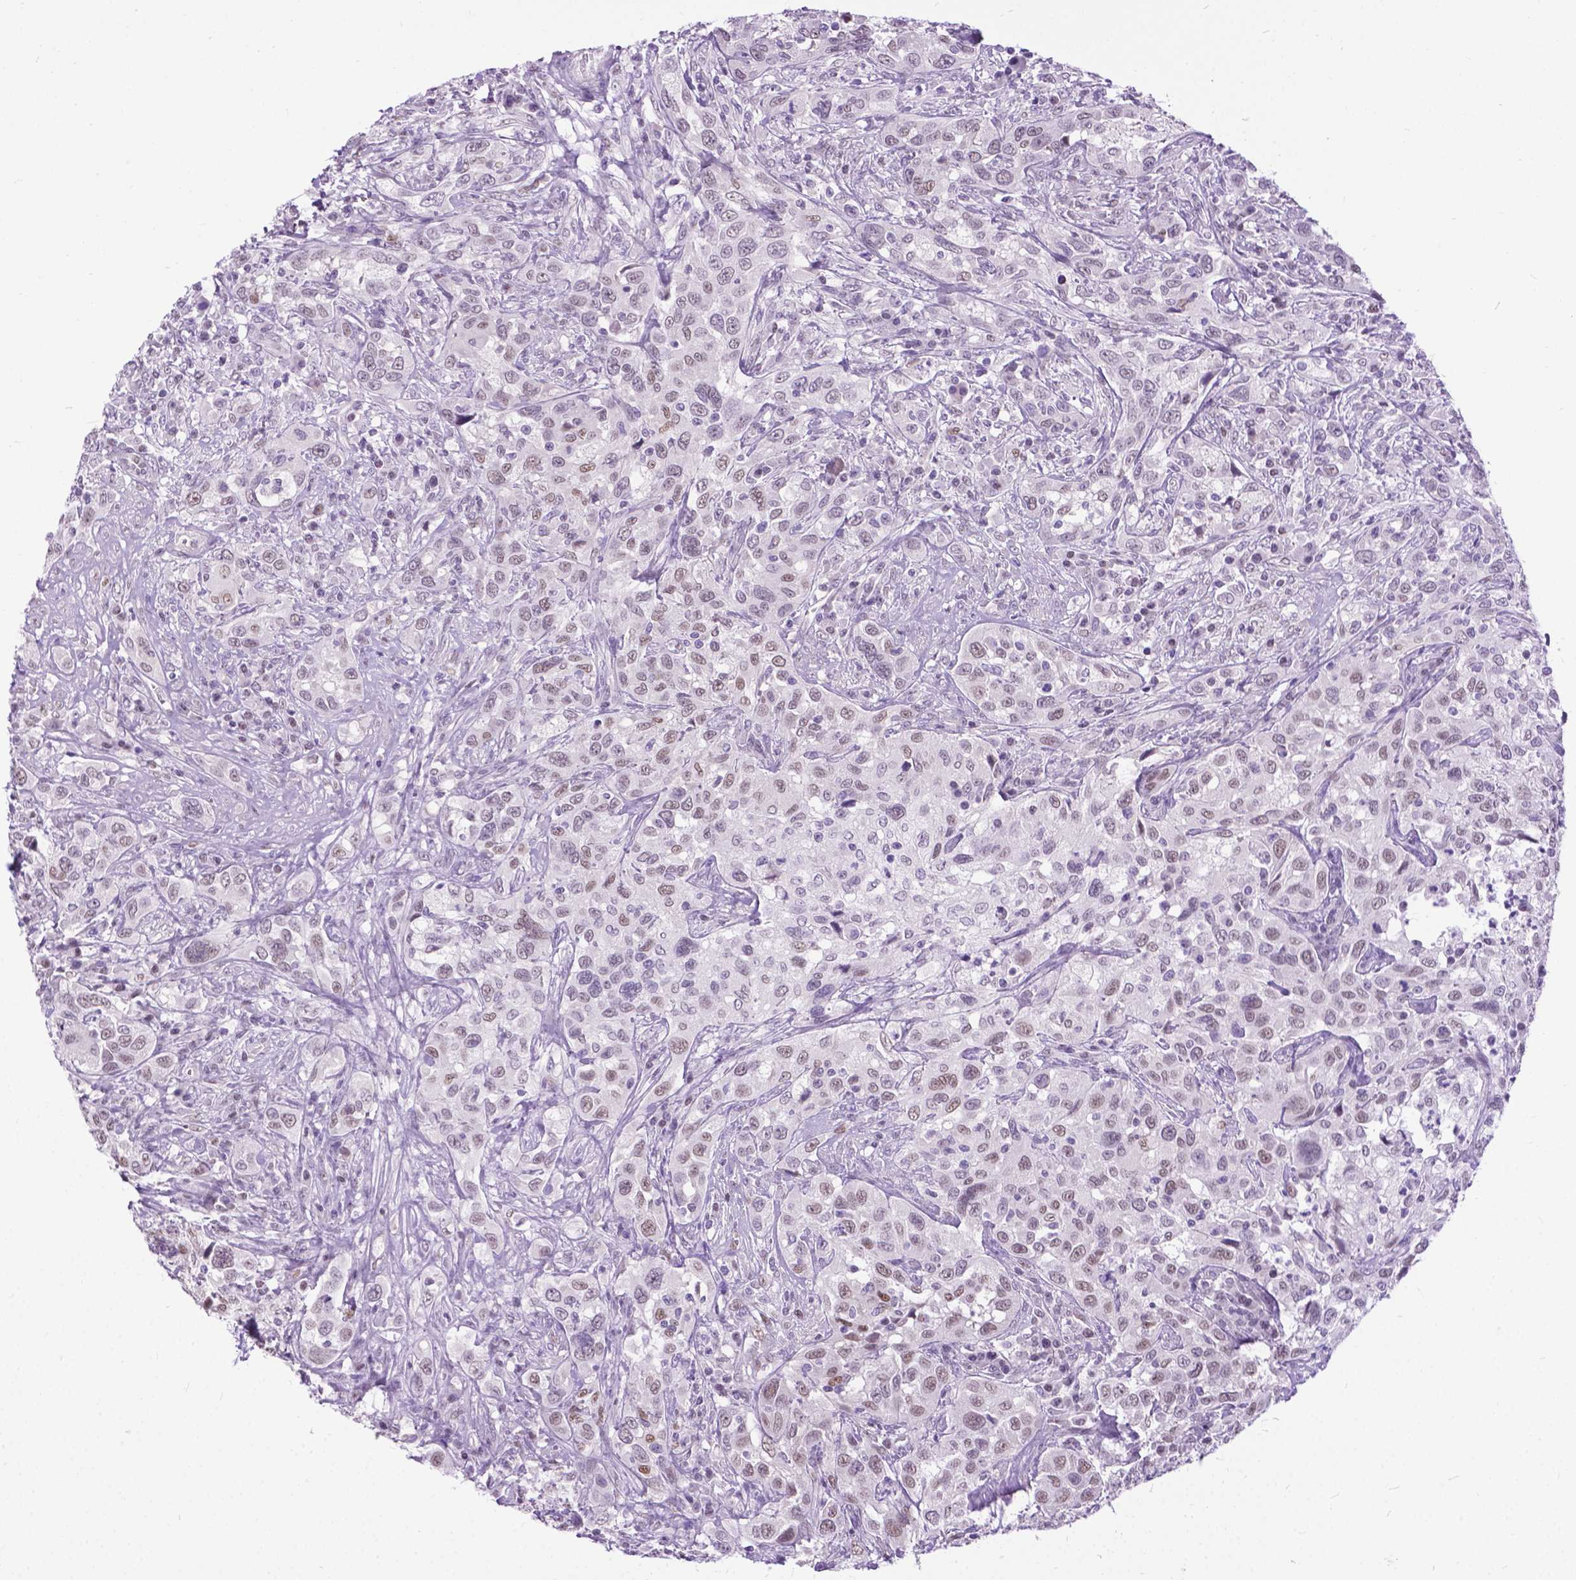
{"staining": {"intensity": "weak", "quantity": "25%-75%", "location": "nuclear"}, "tissue": "urothelial cancer", "cell_type": "Tumor cells", "image_type": "cancer", "snomed": [{"axis": "morphology", "description": "Urothelial carcinoma, NOS"}, {"axis": "morphology", "description": "Urothelial carcinoma, High grade"}, {"axis": "topography", "description": "Urinary bladder"}], "caption": "Immunohistochemistry (IHC) (DAB (3,3'-diaminobenzidine)) staining of human urothelial cancer shows weak nuclear protein staining in about 25%-75% of tumor cells. The protein is shown in brown color, while the nuclei are stained blue.", "gene": "APCDD1L", "patient": {"sex": "female", "age": 64}}